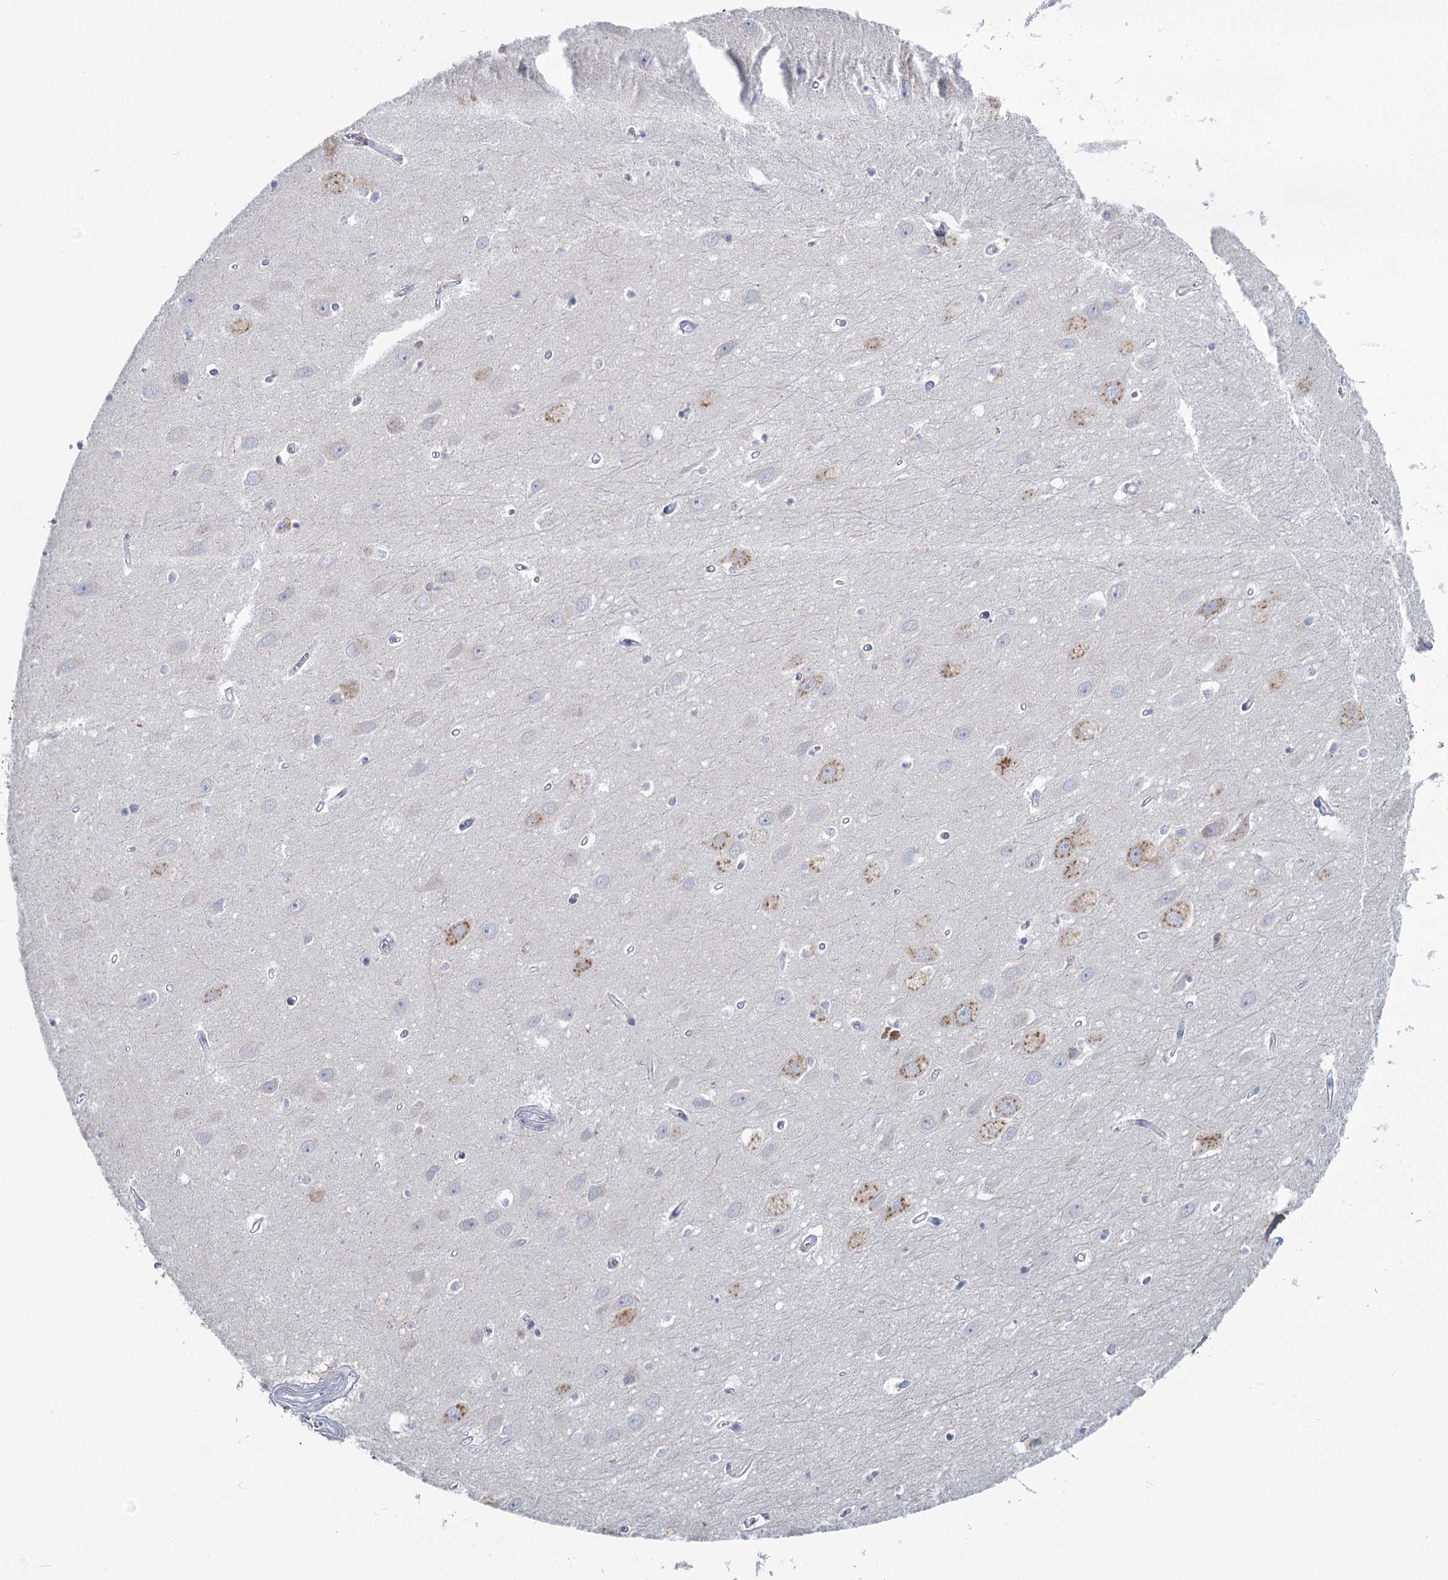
{"staining": {"intensity": "negative", "quantity": "none", "location": "none"}, "tissue": "hippocampus", "cell_type": "Glial cells", "image_type": "normal", "snomed": [{"axis": "morphology", "description": "Normal tissue, NOS"}, {"axis": "topography", "description": "Hippocampus"}], "caption": "The IHC micrograph has no significant positivity in glial cells of hippocampus. (DAB (3,3'-diaminobenzidine) IHC with hematoxylin counter stain).", "gene": "CHGA", "patient": {"sex": "female", "age": 64}}